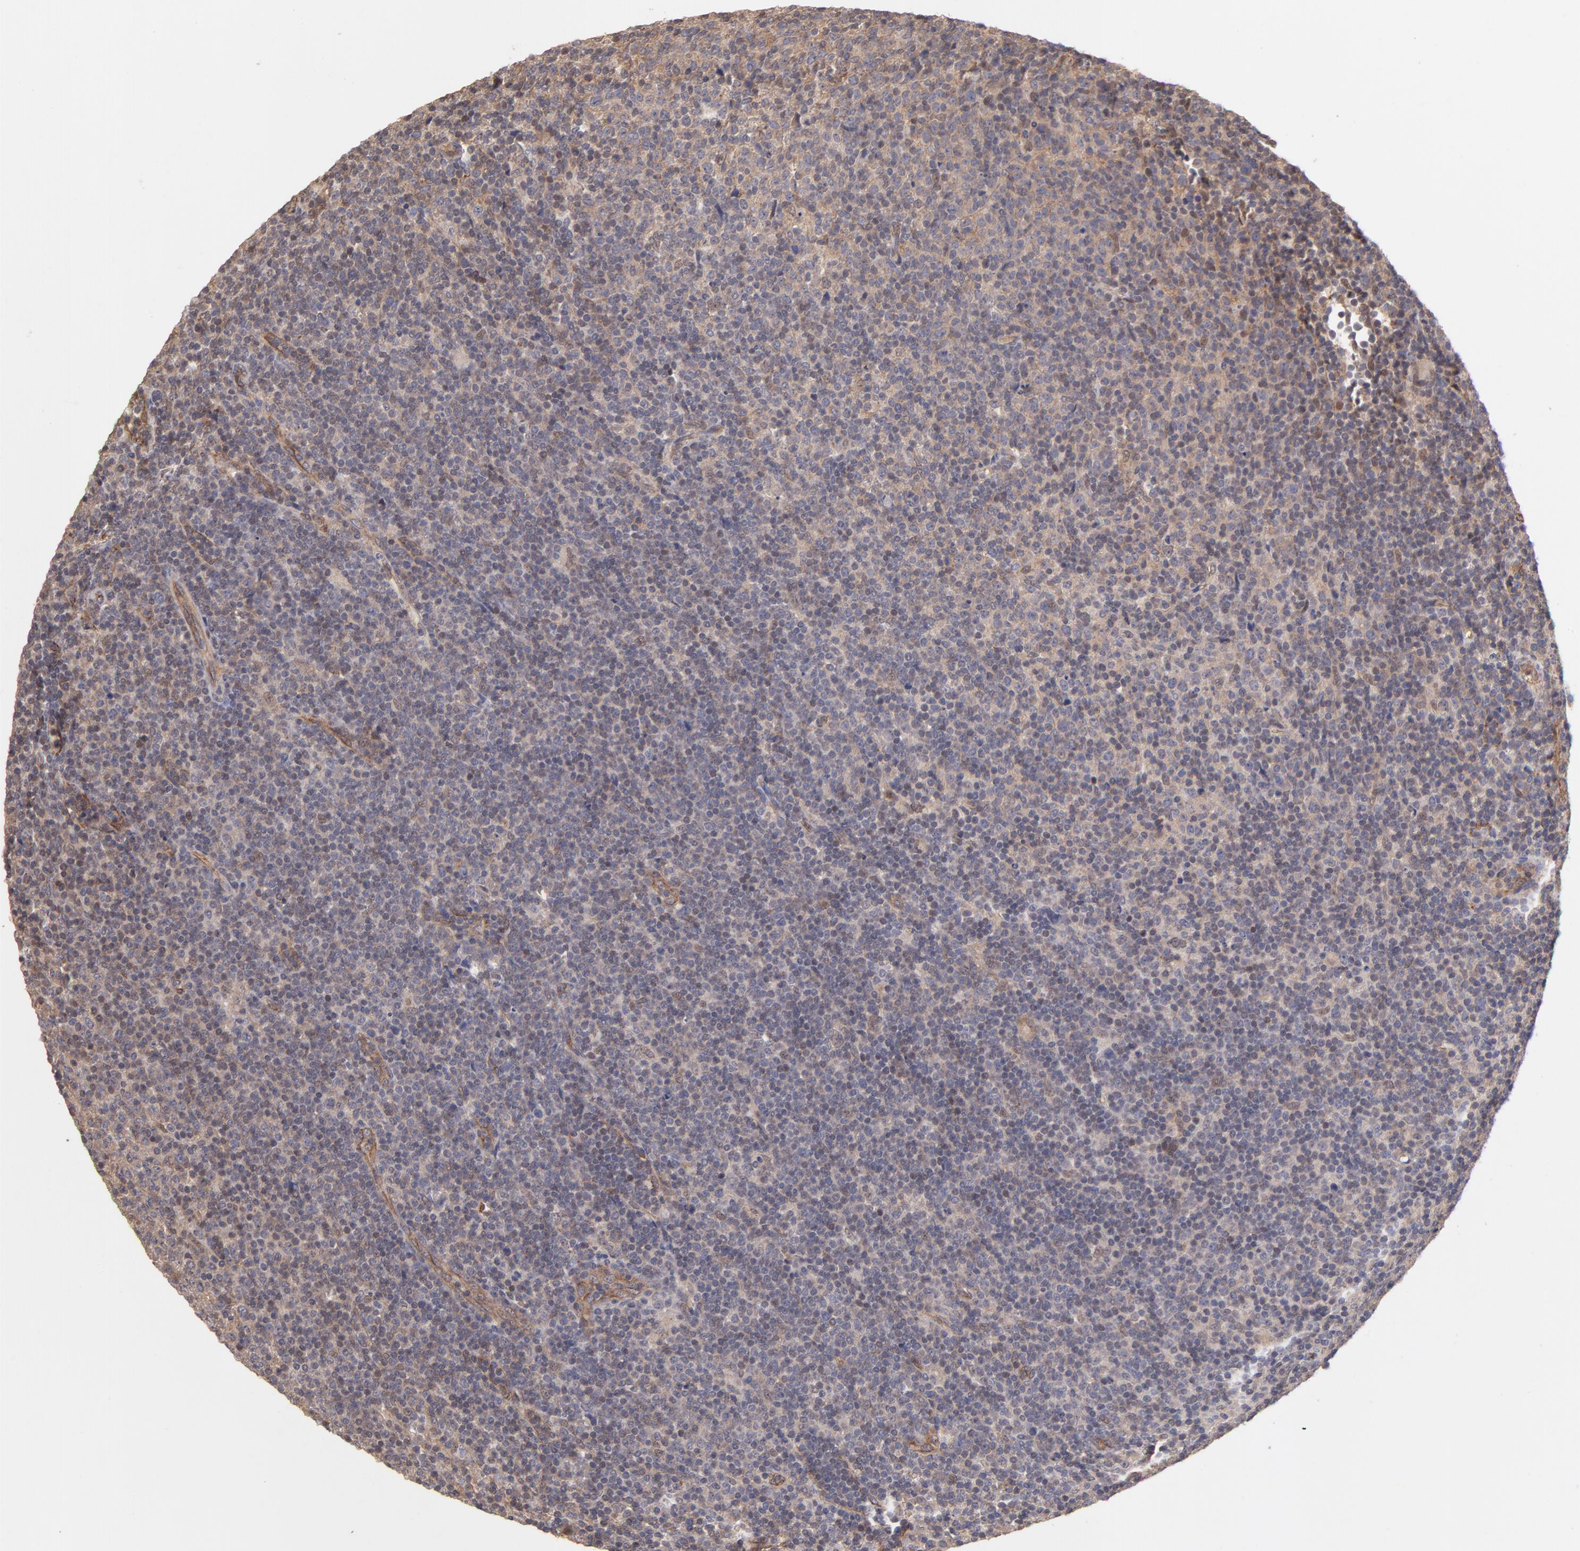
{"staining": {"intensity": "weak", "quantity": ">75%", "location": "cytoplasmic/membranous"}, "tissue": "lymphoma", "cell_type": "Tumor cells", "image_type": "cancer", "snomed": [{"axis": "morphology", "description": "Malignant lymphoma, non-Hodgkin's type, Low grade"}, {"axis": "topography", "description": "Lymph node"}], "caption": "Low-grade malignant lymphoma, non-Hodgkin's type tissue displays weak cytoplasmic/membranous positivity in approximately >75% of tumor cells, visualized by immunohistochemistry. (Brightfield microscopy of DAB IHC at high magnification).", "gene": "STAP2", "patient": {"sex": "male", "age": 70}}